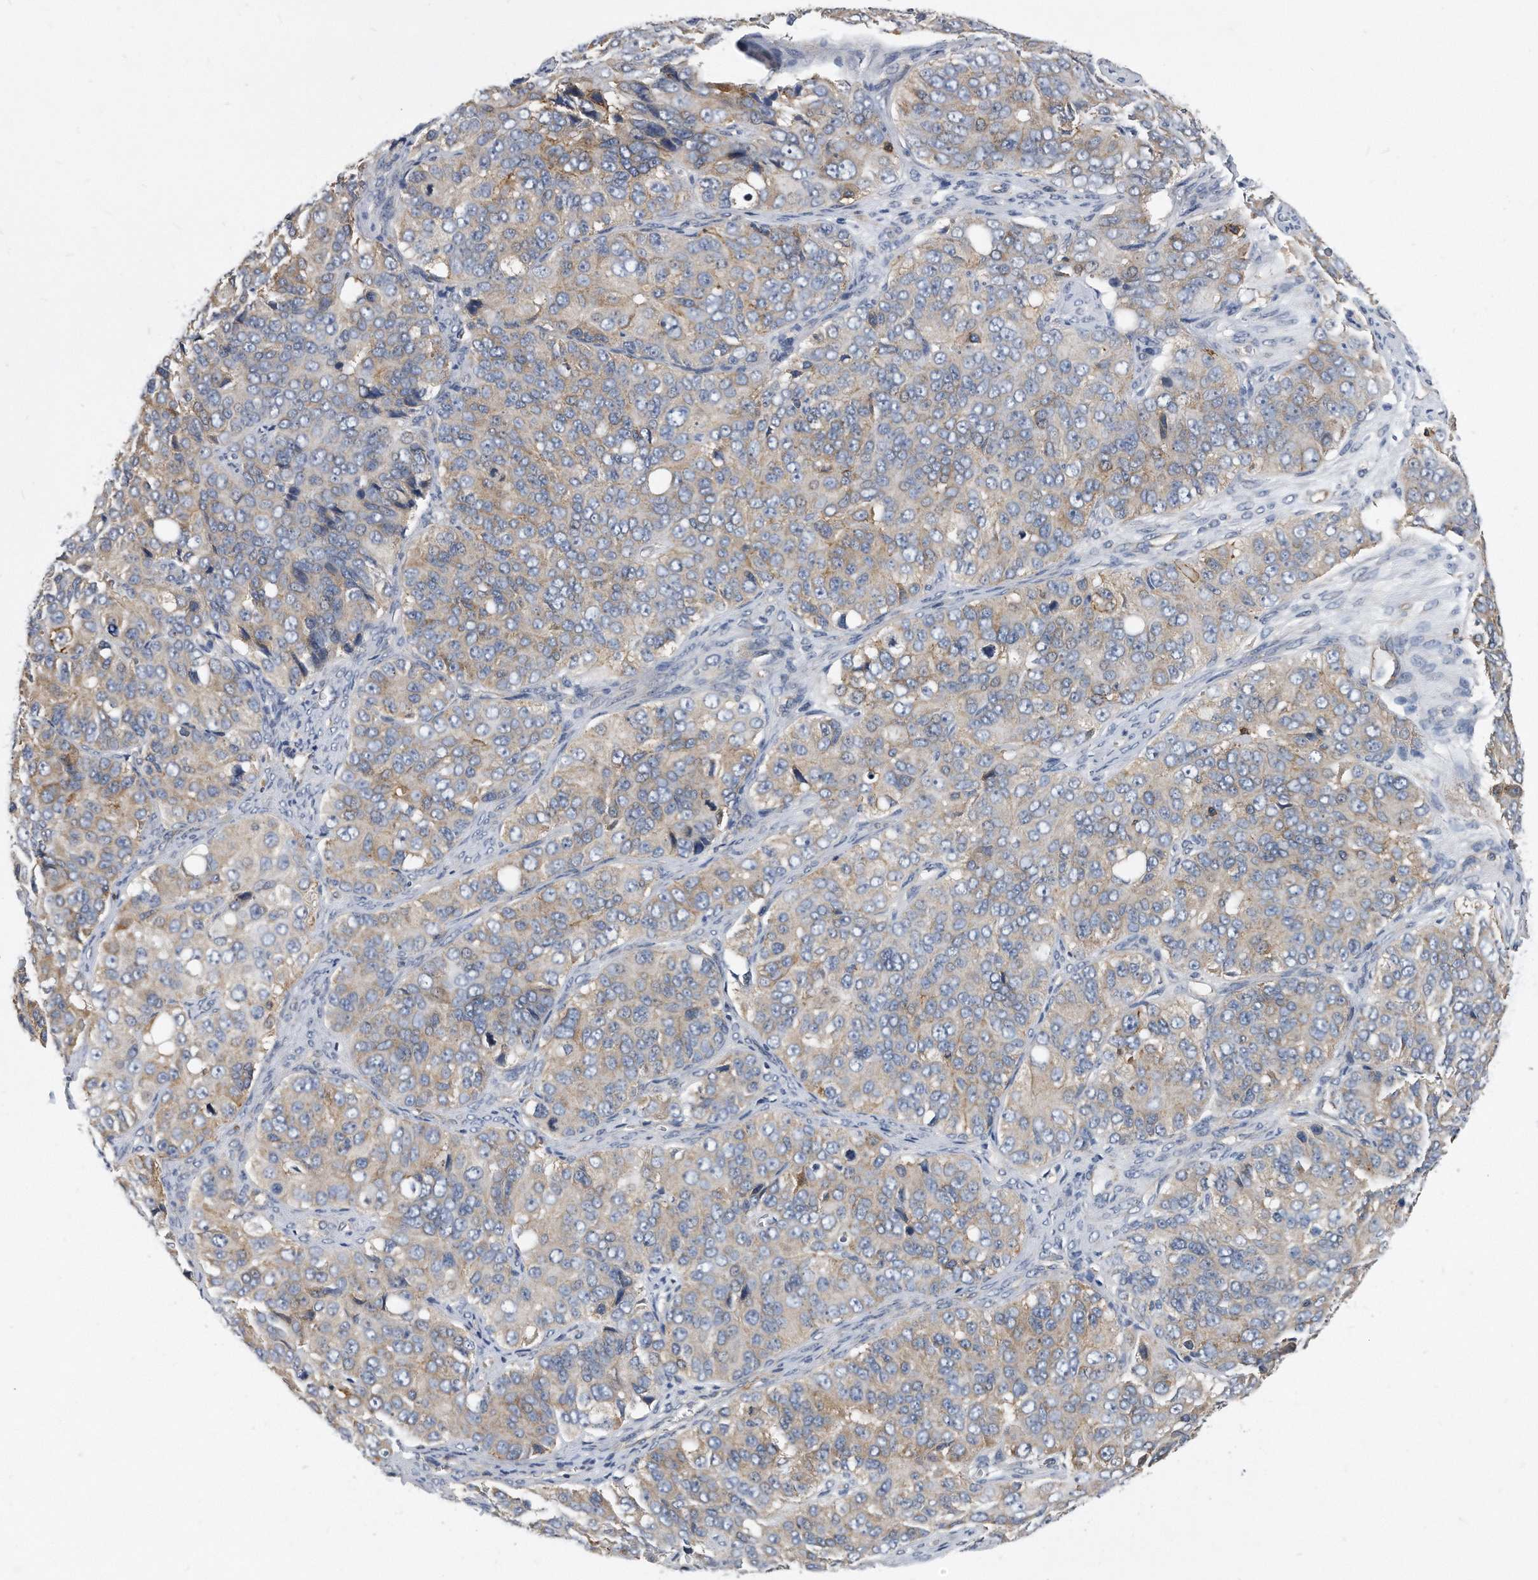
{"staining": {"intensity": "moderate", "quantity": "25%-75%", "location": "cytoplasmic/membranous"}, "tissue": "ovarian cancer", "cell_type": "Tumor cells", "image_type": "cancer", "snomed": [{"axis": "morphology", "description": "Carcinoma, endometroid"}, {"axis": "topography", "description": "Ovary"}], "caption": "This is a micrograph of IHC staining of ovarian endometroid carcinoma, which shows moderate expression in the cytoplasmic/membranous of tumor cells.", "gene": "ATG5", "patient": {"sex": "female", "age": 51}}